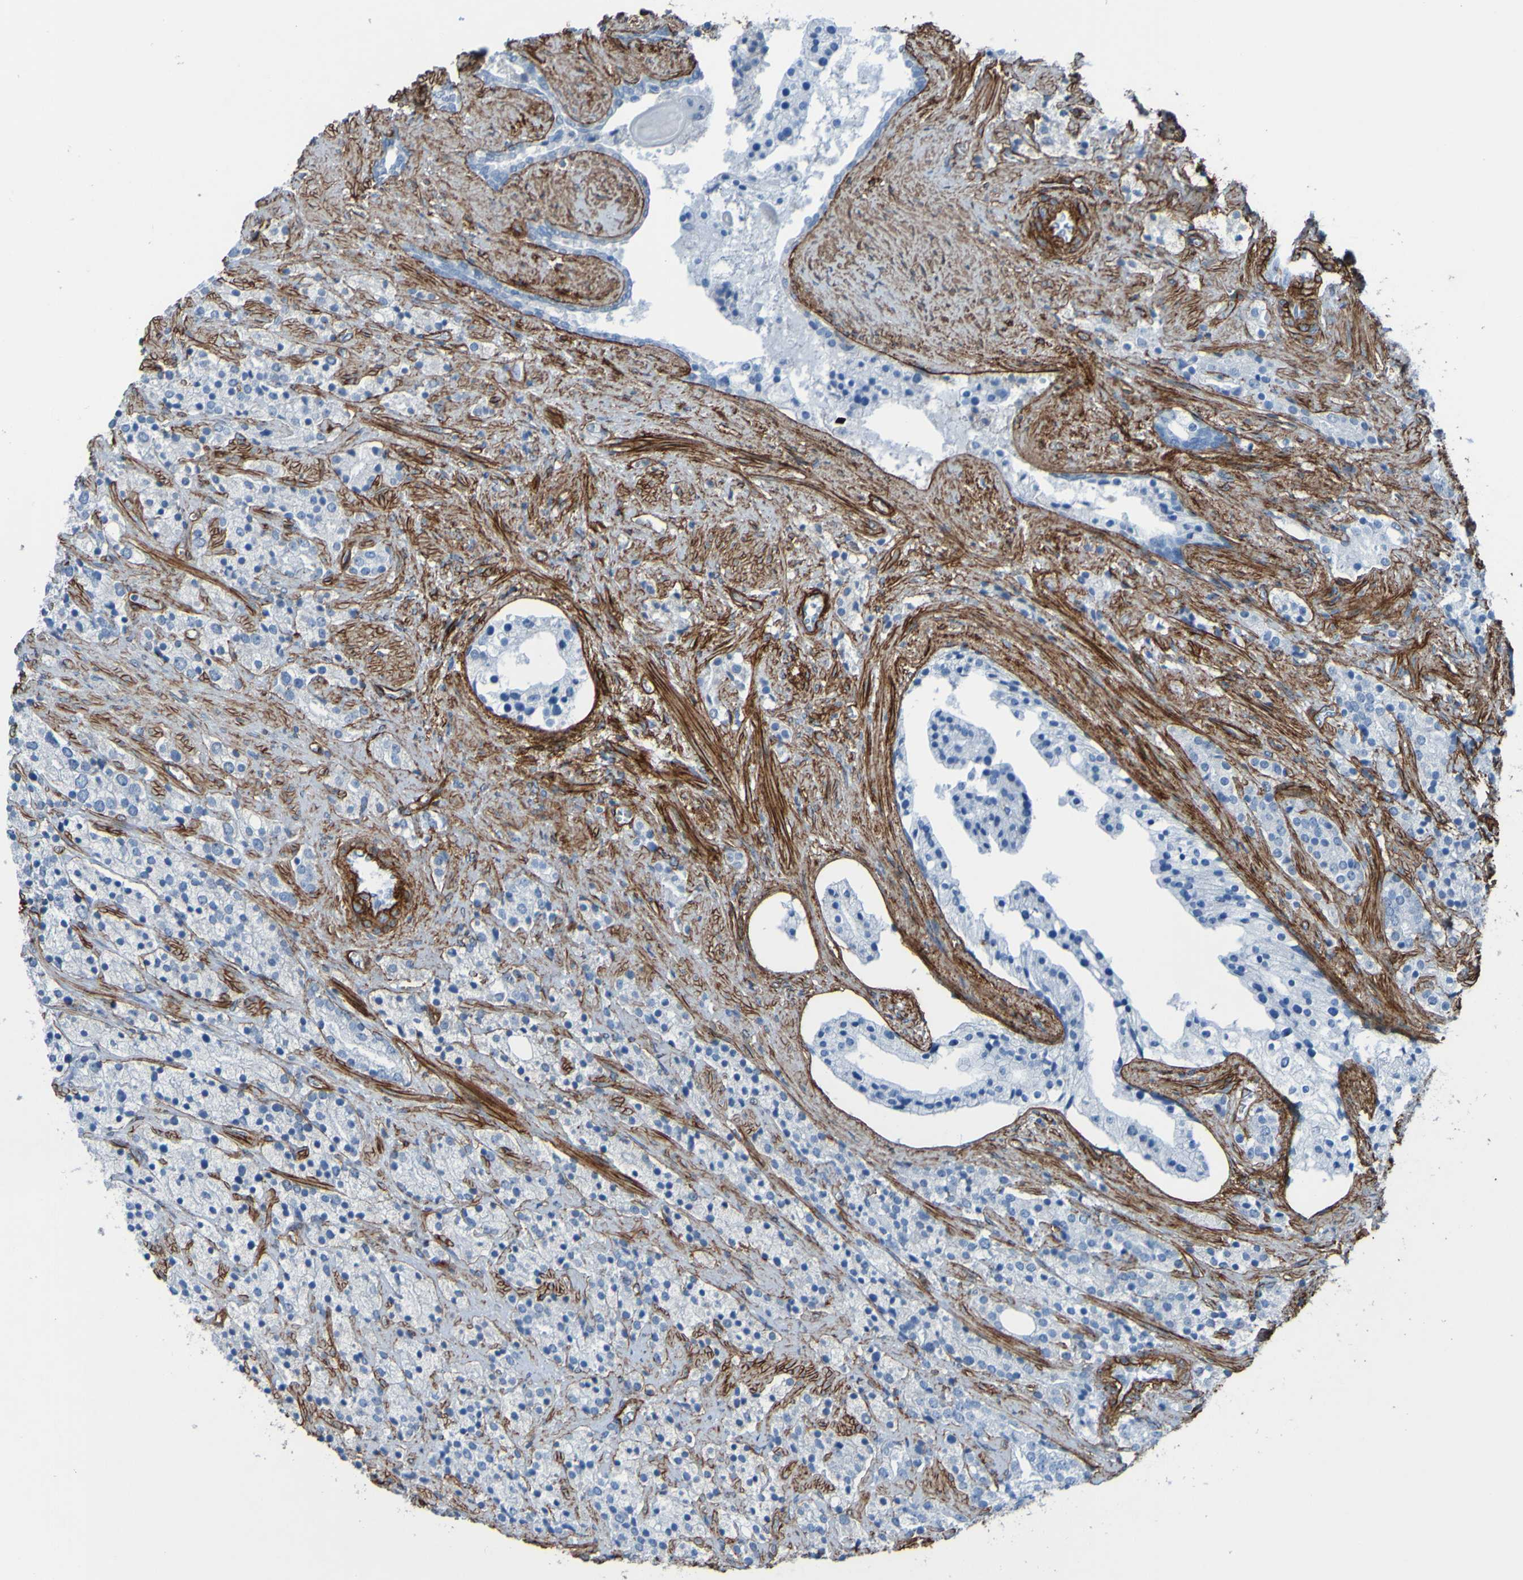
{"staining": {"intensity": "negative", "quantity": "none", "location": "none"}, "tissue": "prostate cancer", "cell_type": "Tumor cells", "image_type": "cancer", "snomed": [{"axis": "morphology", "description": "Adenocarcinoma, High grade"}, {"axis": "topography", "description": "Prostate"}], "caption": "Micrograph shows no significant protein positivity in tumor cells of prostate cancer. (DAB immunohistochemistry (IHC), high magnification).", "gene": "COL4A2", "patient": {"sex": "male", "age": 71}}